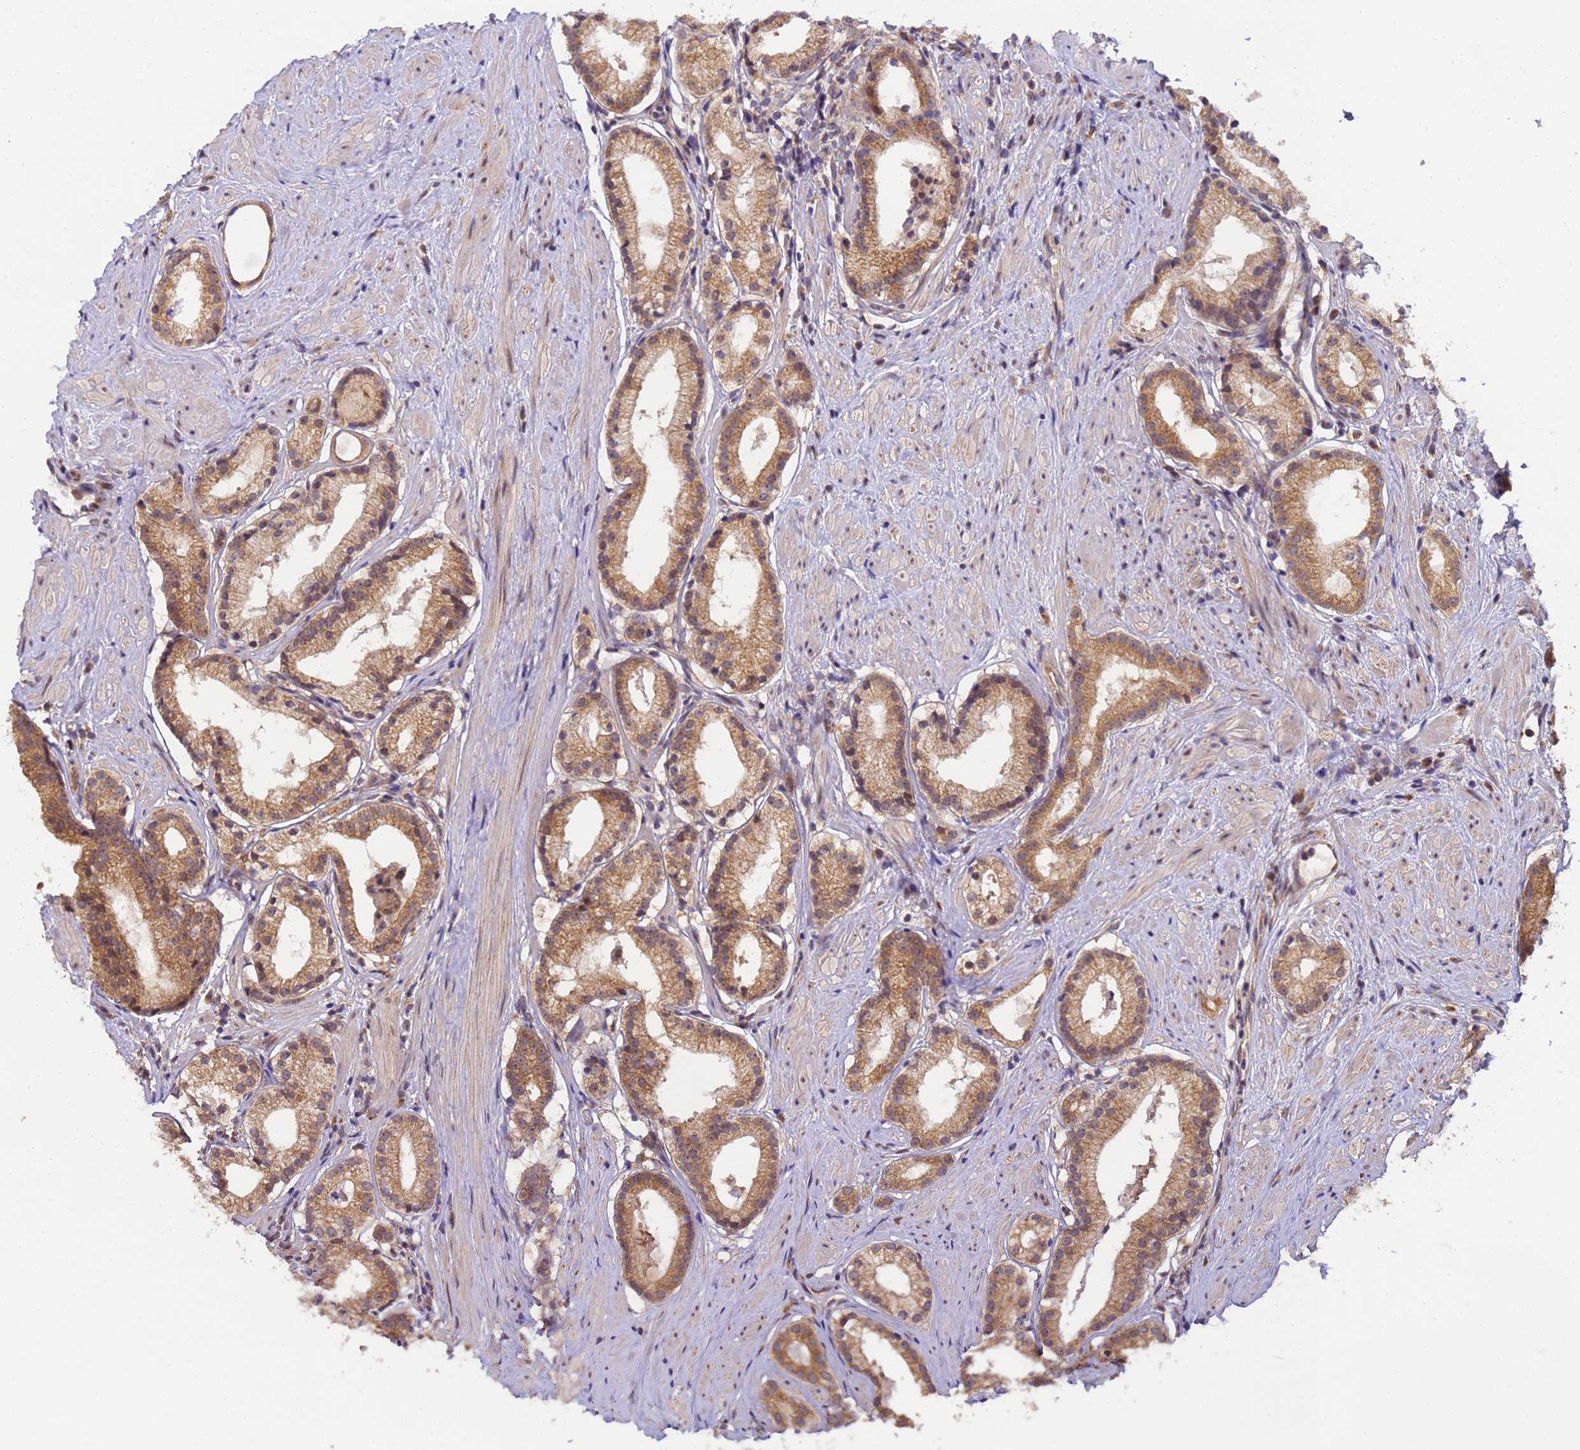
{"staining": {"intensity": "moderate", "quantity": "25%-75%", "location": "cytoplasmic/membranous"}, "tissue": "prostate cancer", "cell_type": "Tumor cells", "image_type": "cancer", "snomed": [{"axis": "morphology", "description": "Adenocarcinoma, Low grade"}, {"axis": "topography", "description": "Prostate"}], "caption": "Immunohistochemistry image of human prostate cancer stained for a protein (brown), which exhibits medium levels of moderate cytoplasmic/membranous positivity in approximately 25%-75% of tumor cells.", "gene": "RAPGEF3", "patient": {"sex": "male", "age": 57}}